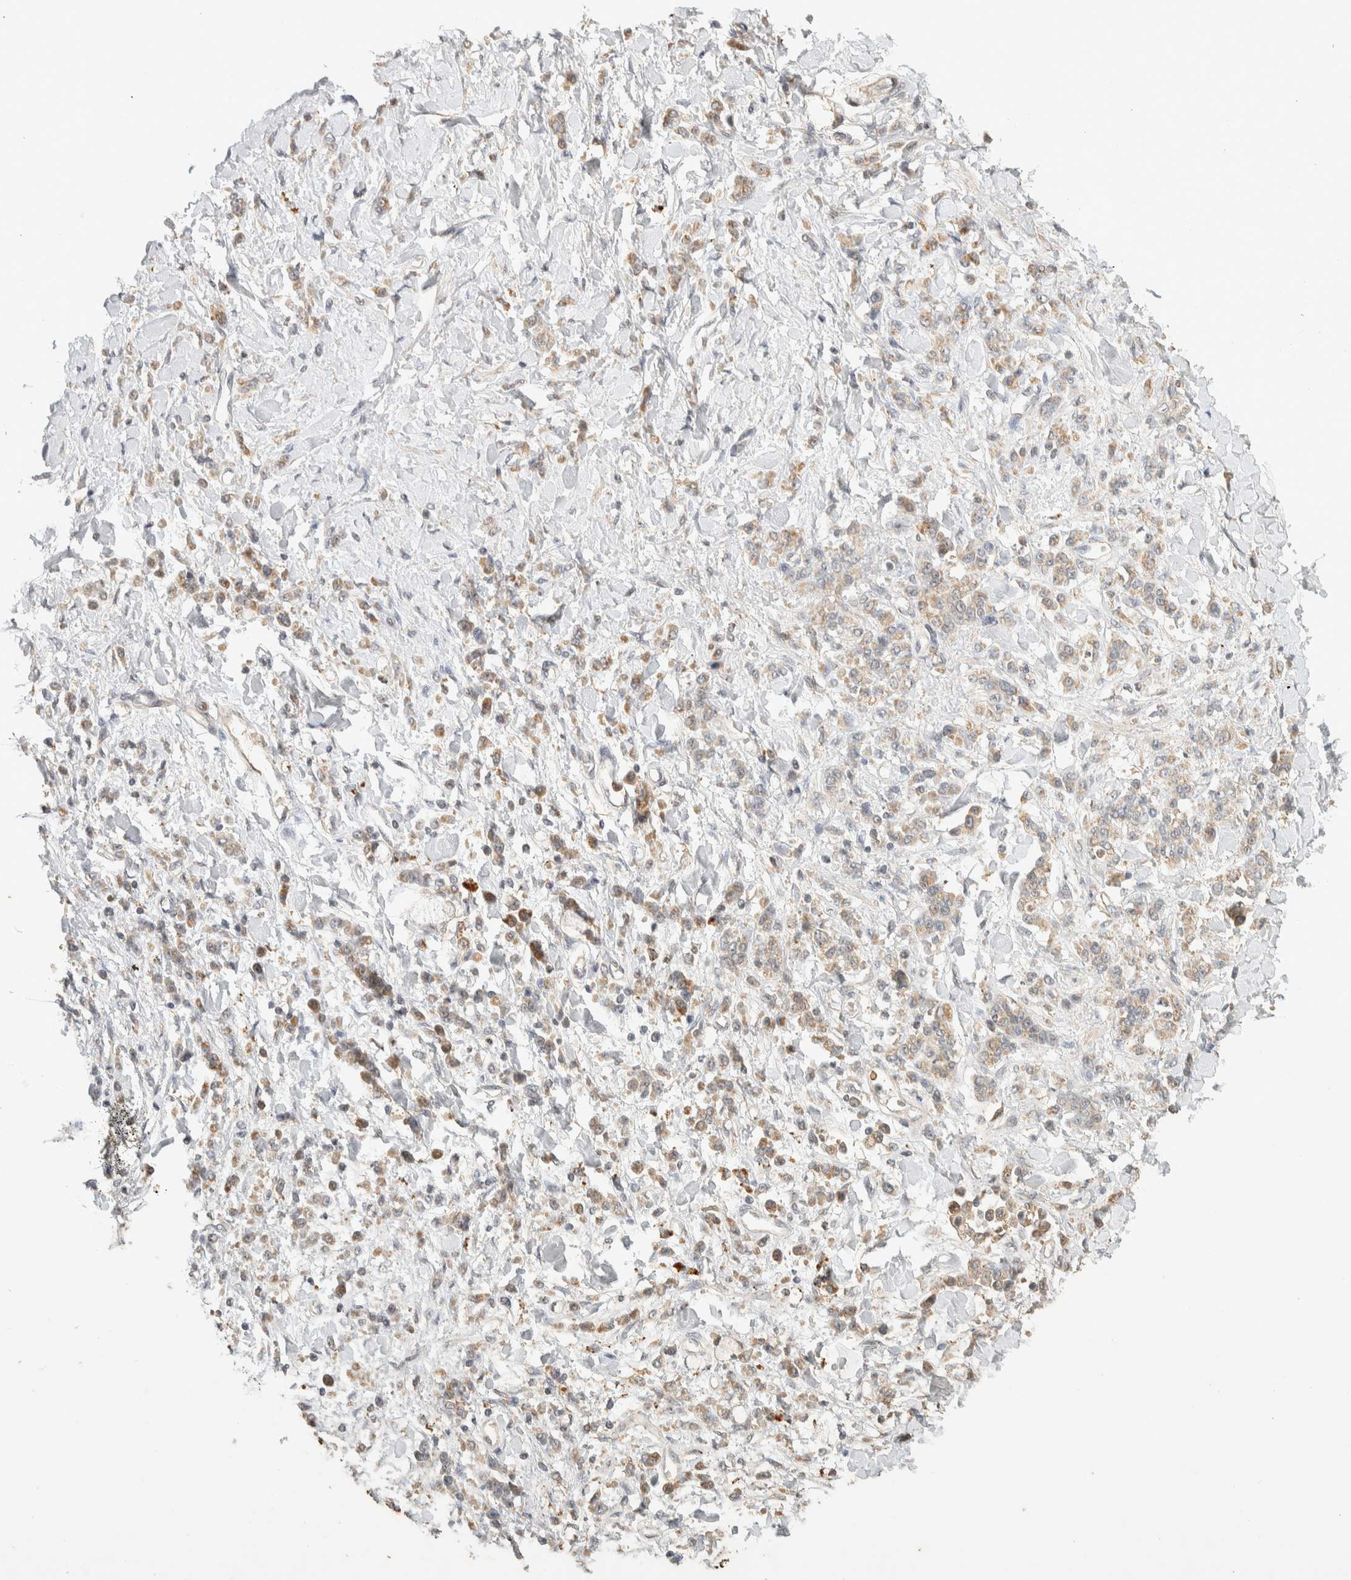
{"staining": {"intensity": "weak", "quantity": "<25%", "location": "cytoplasmic/membranous"}, "tissue": "stomach cancer", "cell_type": "Tumor cells", "image_type": "cancer", "snomed": [{"axis": "morphology", "description": "Normal tissue, NOS"}, {"axis": "morphology", "description": "Adenocarcinoma, NOS"}, {"axis": "topography", "description": "Stomach"}], "caption": "Human stomach cancer (adenocarcinoma) stained for a protein using immunohistochemistry (IHC) demonstrates no expression in tumor cells.", "gene": "ITPA", "patient": {"sex": "male", "age": 82}}